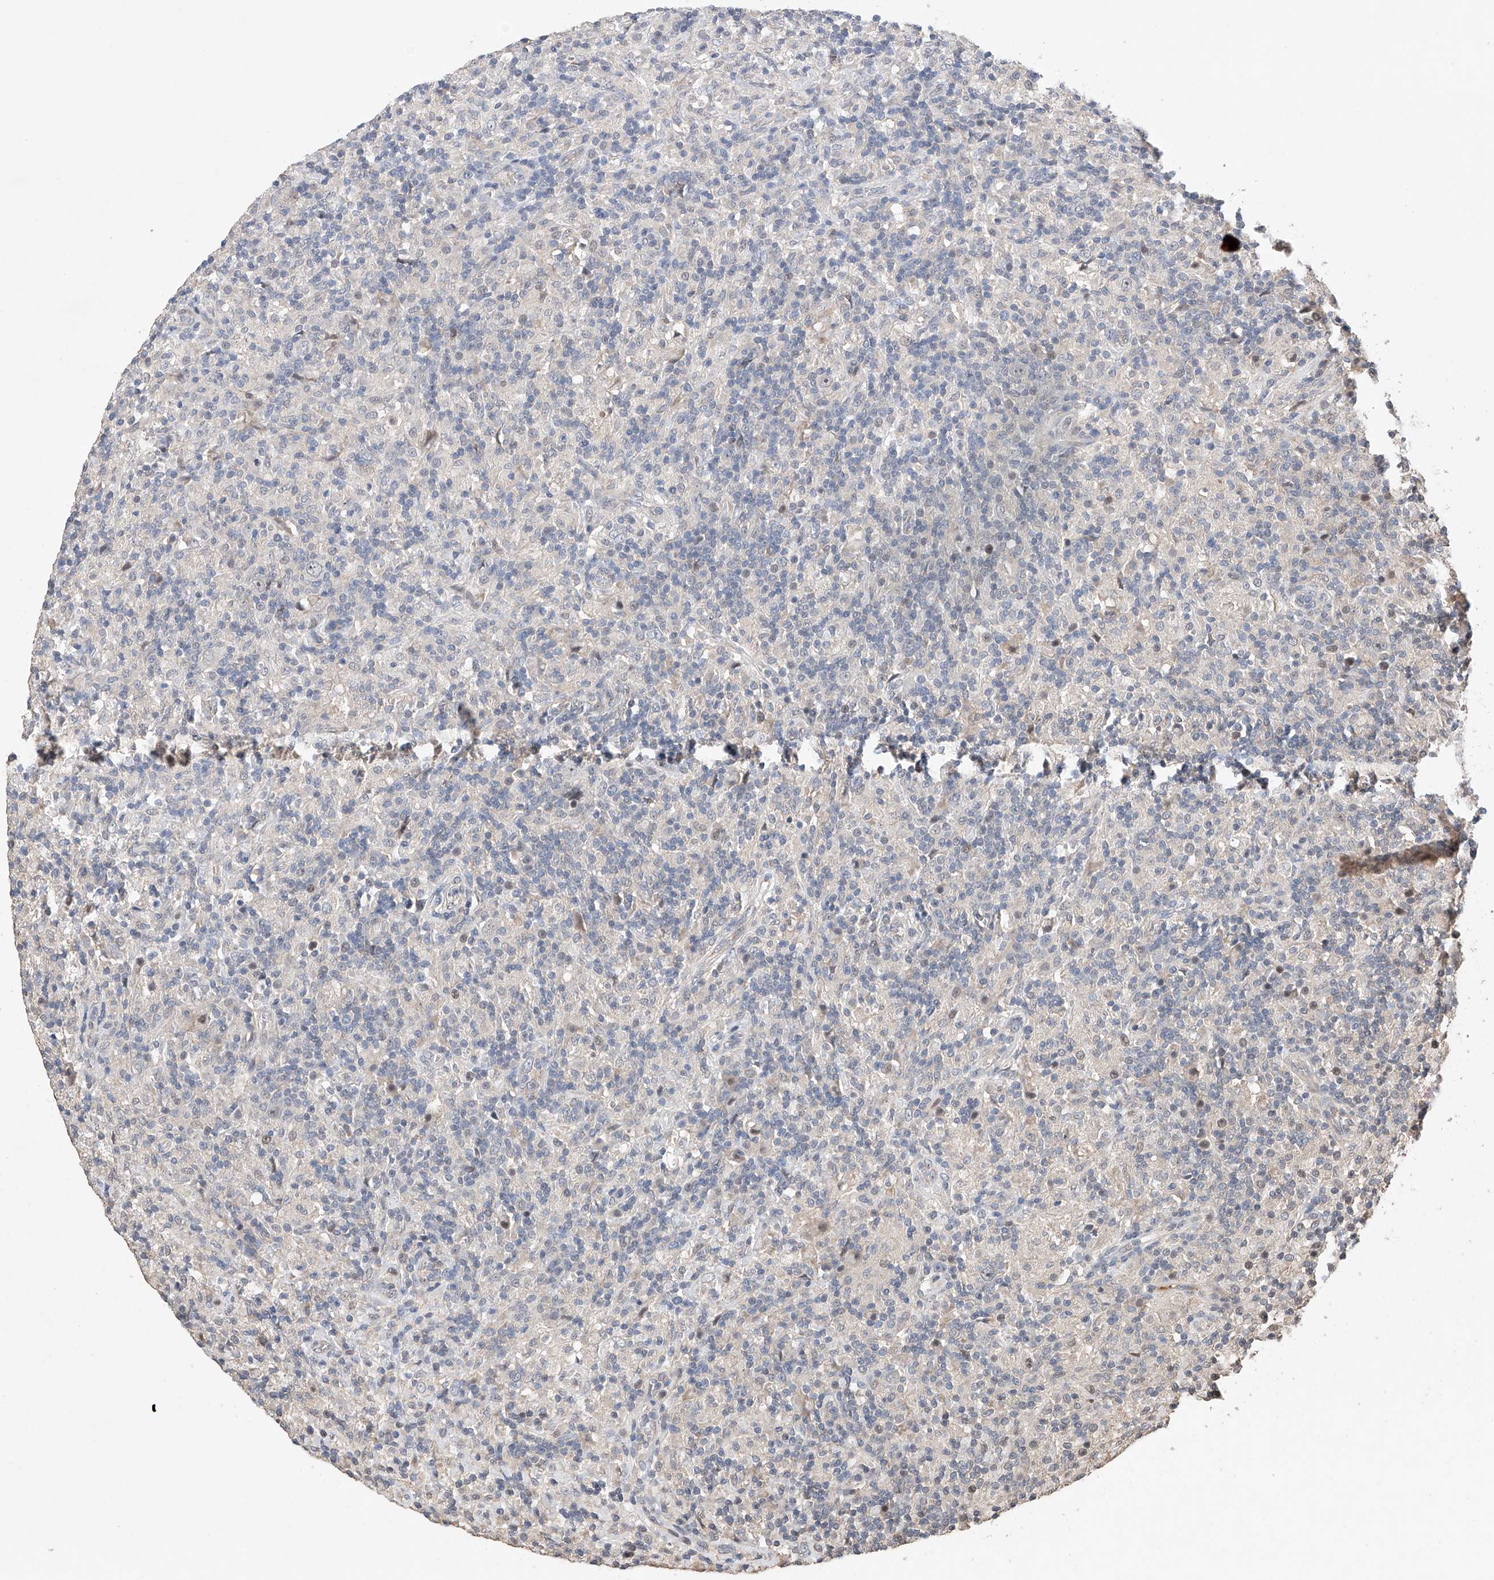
{"staining": {"intensity": "negative", "quantity": "none", "location": "none"}, "tissue": "lymphoma", "cell_type": "Tumor cells", "image_type": "cancer", "snomed": [{"axis": "morphology", "description": "Hodgkin's disease, NOS"}, {"axis": "topography", "description": "Lymph node"}], "caption": "Tumor cells show no significant positivity in lymphoma.", "gene": "AFG1L", "patient": {"sex": "male", "age": 70}}